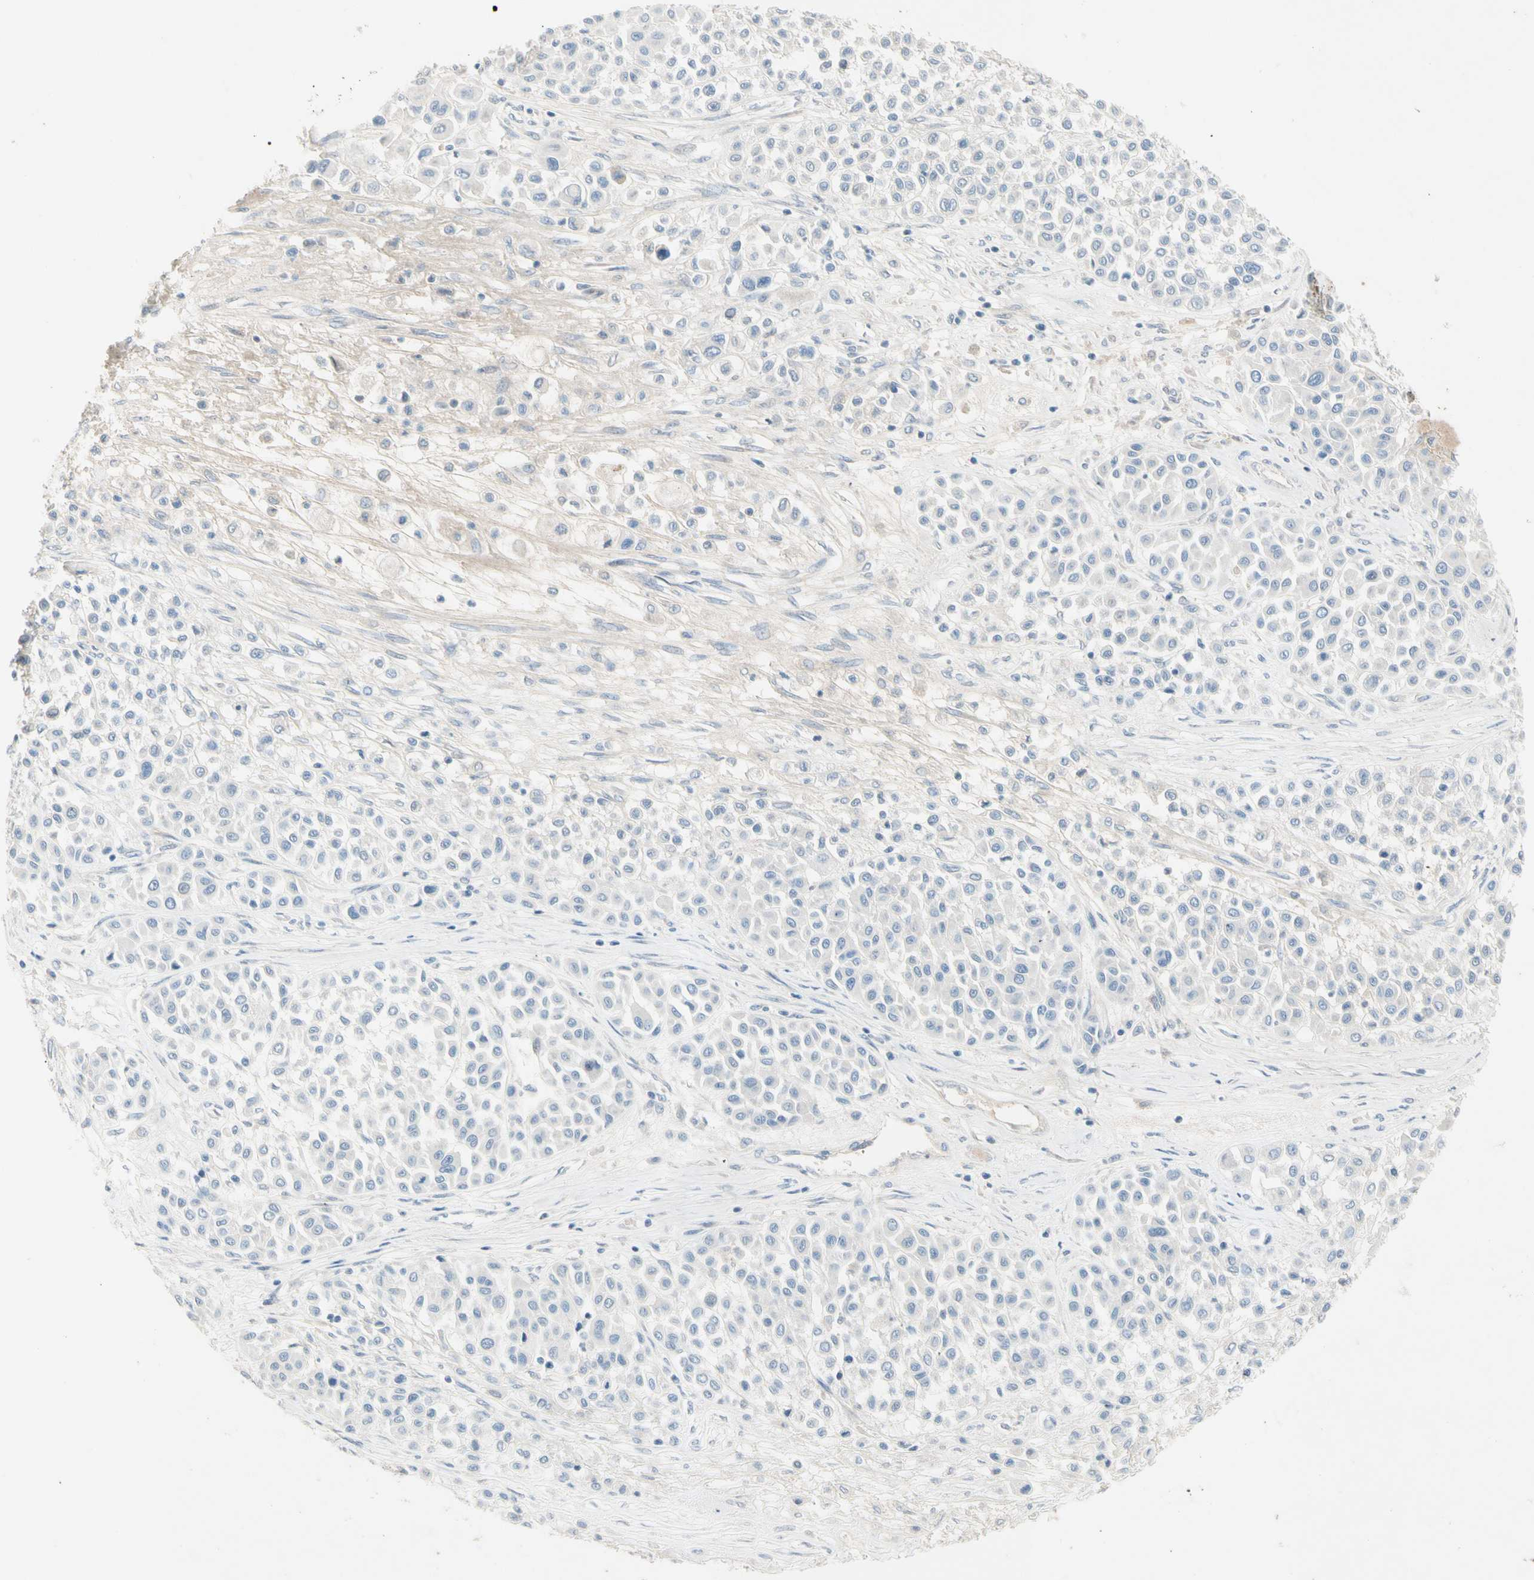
{"staining": {"intensity": "negative", "quantity": "none", "location": "none"}, "tissue": "melanoma", "cell_type": "Tumor cells", "image_type": "cancer", "snomed": [{"axis": "morphology", "description": "Malignant melanoma, Metastatic site"}, {"axis": "topography", "description": "Soft tissue"}], "caption": "High magnification brightfield microscopy of melanoma stained with DAB (3,3'-diaminobenzidine) (brown) and counterstained with hematoxylin (blue): tumor cells show no significant positivity.", "gene": "SERPIND1", "patient": {"sex": "male", "age": 41}}